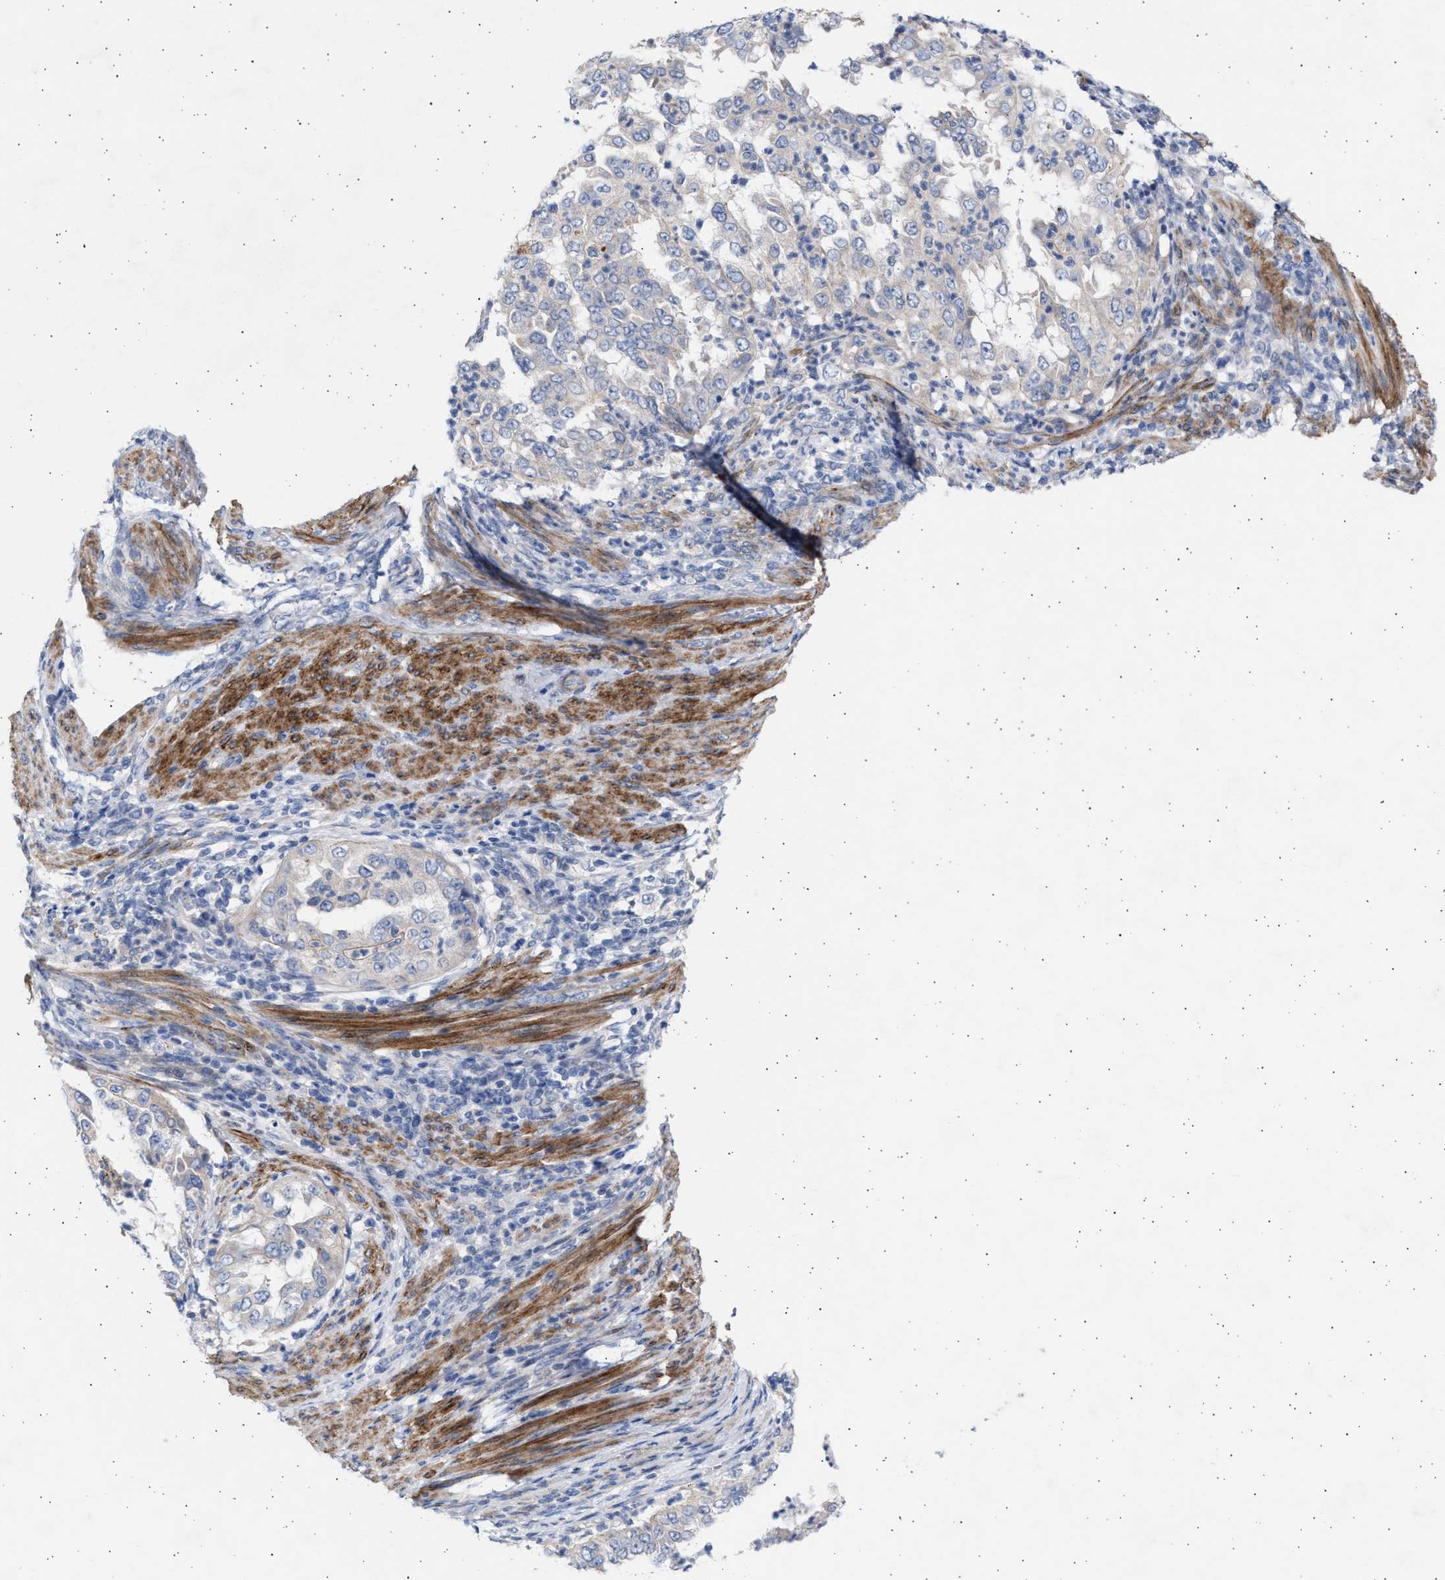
{"staining": {"intensity": "negative", "quantity": "none", "location": "none"}, "tissue": "endometrial cancer", "cell_type": "Tumor cells", "image_type": "cancer", "snomed": [{"axis": "morphology", "description": "Adenocarcinoma, NOS"}, {"axis": "topography", "description": "Endometrium"}], "caption": "Immunohistochemistry histopathology image of adenocarcinoma (endometrial) stained for a protein (brown), which reveals no positivity in tumor cells.", "gene": "NBR1", "patient": {"sex": "female", "age": 85}}